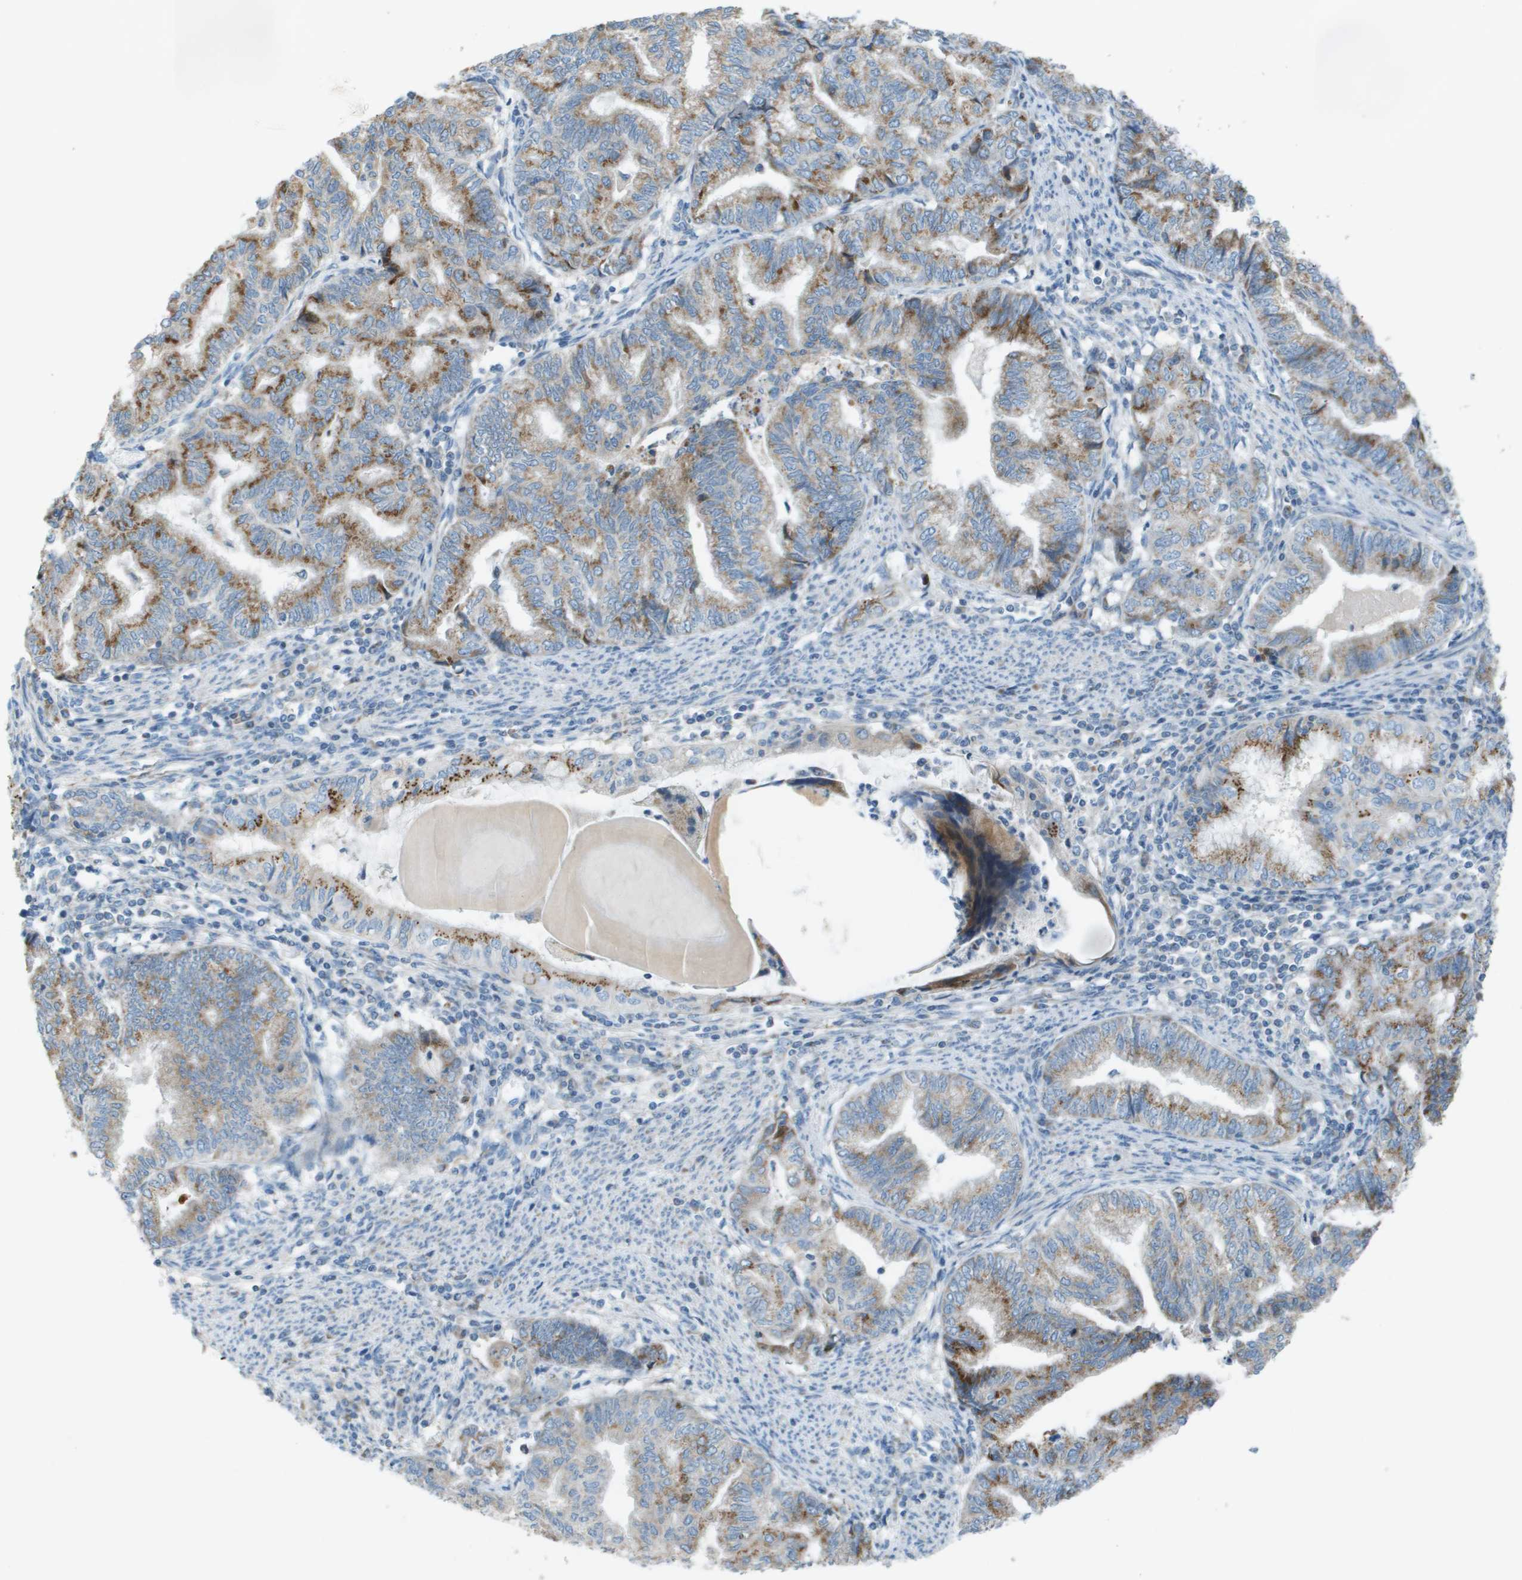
{"staining": {"intensity": "moderate", "quantity": "25%-75%", "location": "cytoplasmic/membranous"}, "tissue": "endometrial cancer", "cell_type": "Tumor cells", "image_type": "cancer", "snomed": [{"axis": "morphology", "description": "Adenocarcinoma, NOS"}, {"axis": "topography", "description": "Endometrium"}], "caption": "The micrograph shows a brown stain indicating the presence of a protein in the cytoplasmic/membranous of tumor cells in adenocarcinoma (endometrial).", "gene": "GALNT6", "patient": {"sex": "female", "age": 79}}